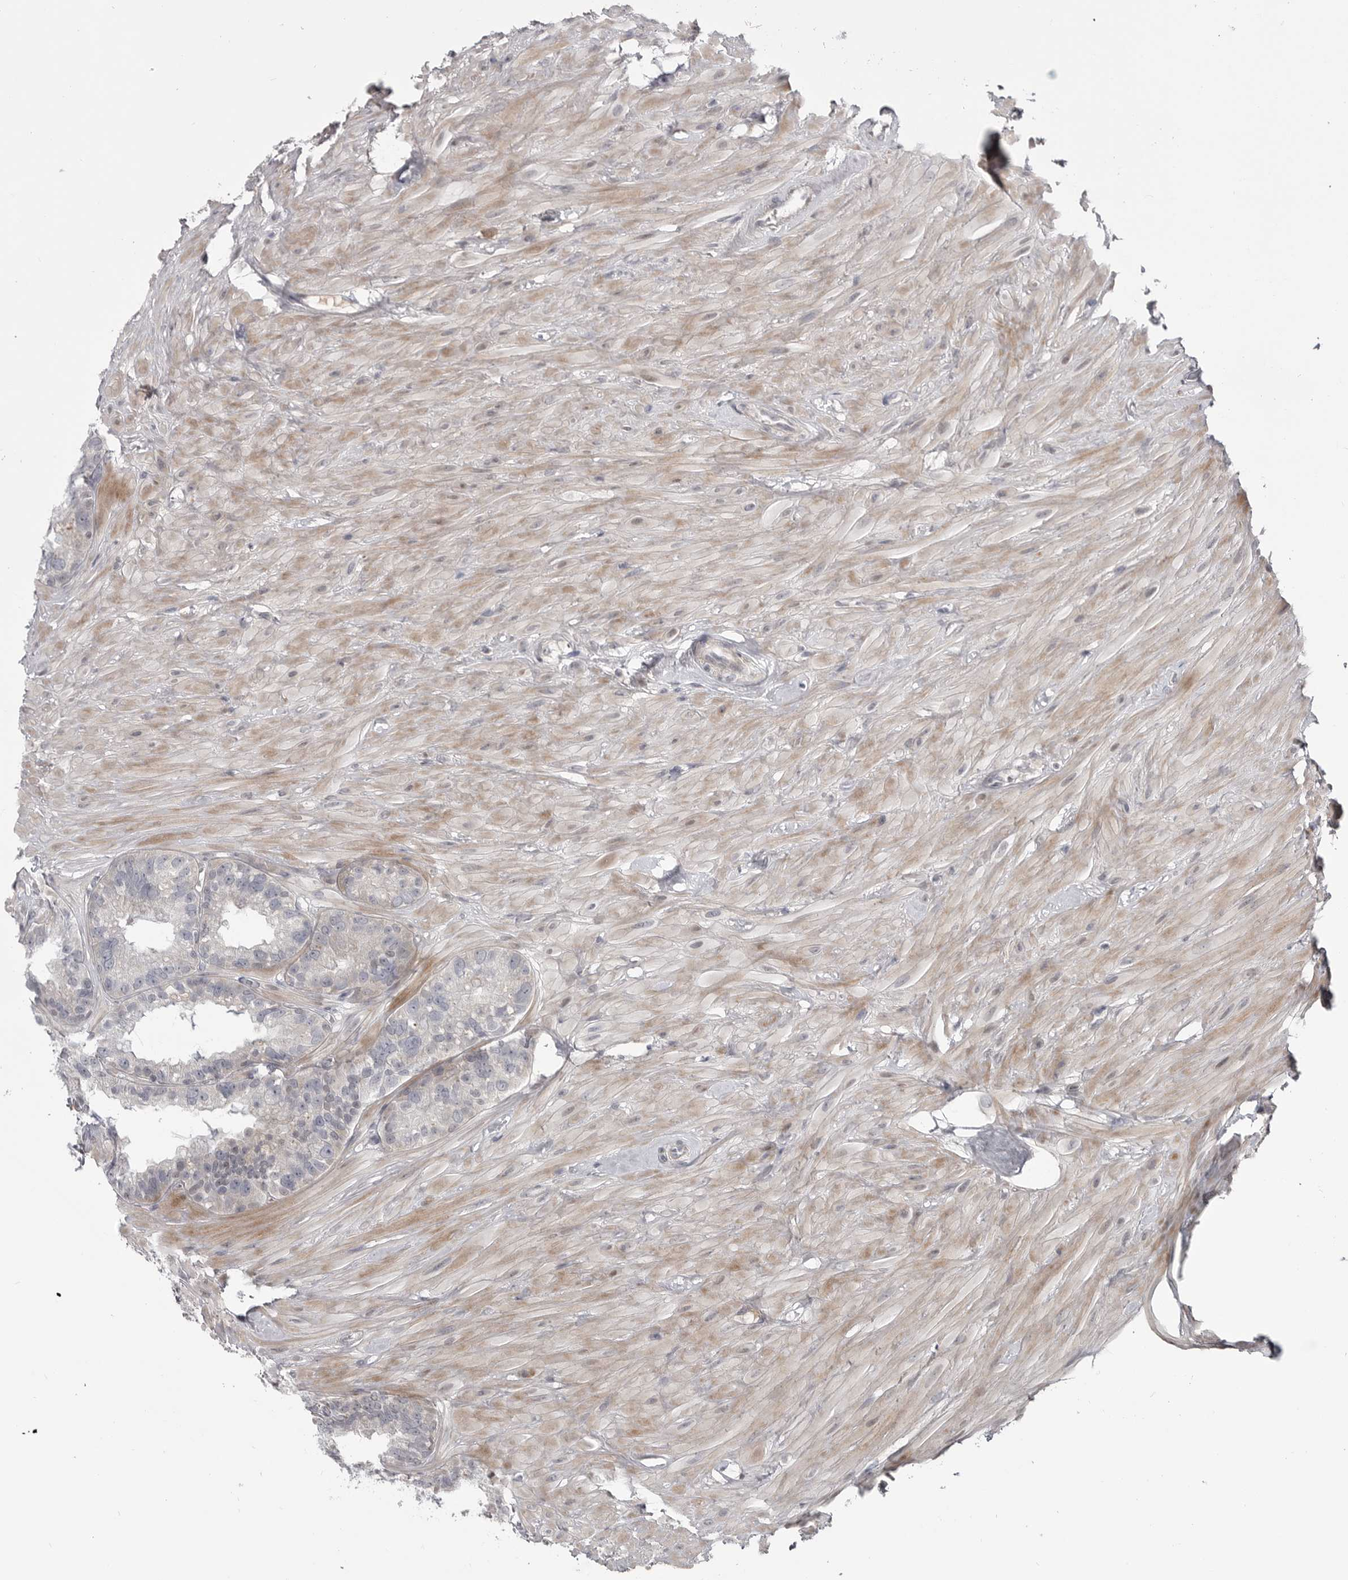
{"staining": {"intensity": "negative", "quantity": "none", "location": "none"}, "tissue": "seminal vesicle", "cell_type": "Glandular cells", "image_type": "normal", "snomed": [{"axis": "morphology", "description": "Normal tissue, NOS"}, {"axis": "topography", "description": "Seminal veicle"}], "caption": "IHC of benign seminal vesicle shows no staining in glandular cells.", "gene": "ZNF277", "patient": {"sex": "male", "age": 80}}